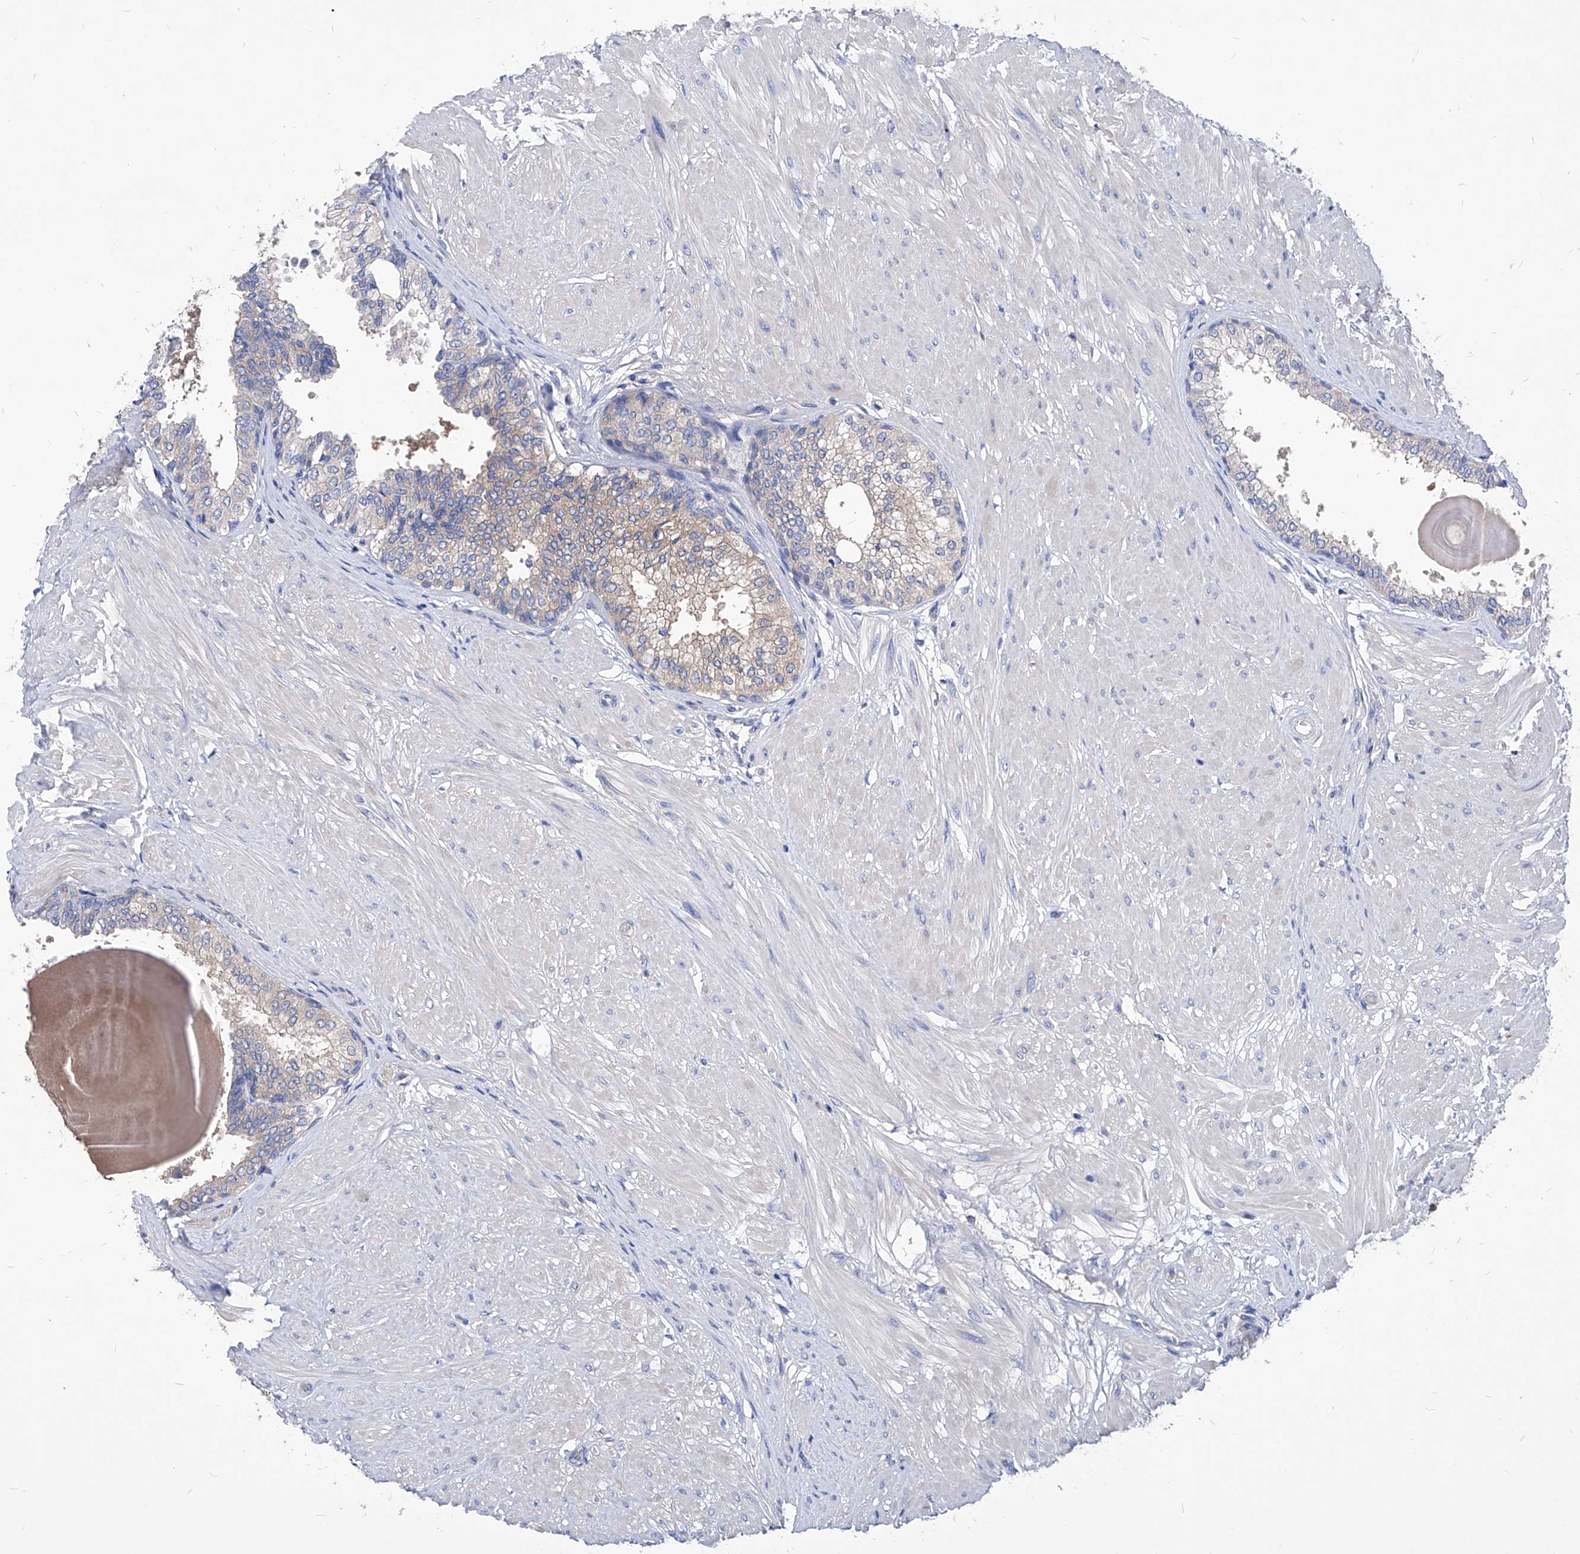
{"staining": {"intensity": "moderate", "quantity": "25%-75%", "location": "cytoplasmic/membranous"}, "tissue": "prostate", "cell_type": "Glandular cells", "image_type": "normal", "snomed": [{"axis": "morphology", "description": "Normal tissue, NOS"}, {"axis": "topography", "description": "Prostate"}], "caption": "Immunohistochemistry (IHC) image of unremarkable human prostate stained for a protein (brown), which reveals medium levels of moderate cytoplasmic/membranous staining in approximately 25%-75% of glandular cells.", "gene": "XPNPEP1", "patient": {"sex": "male", "age": 48}}